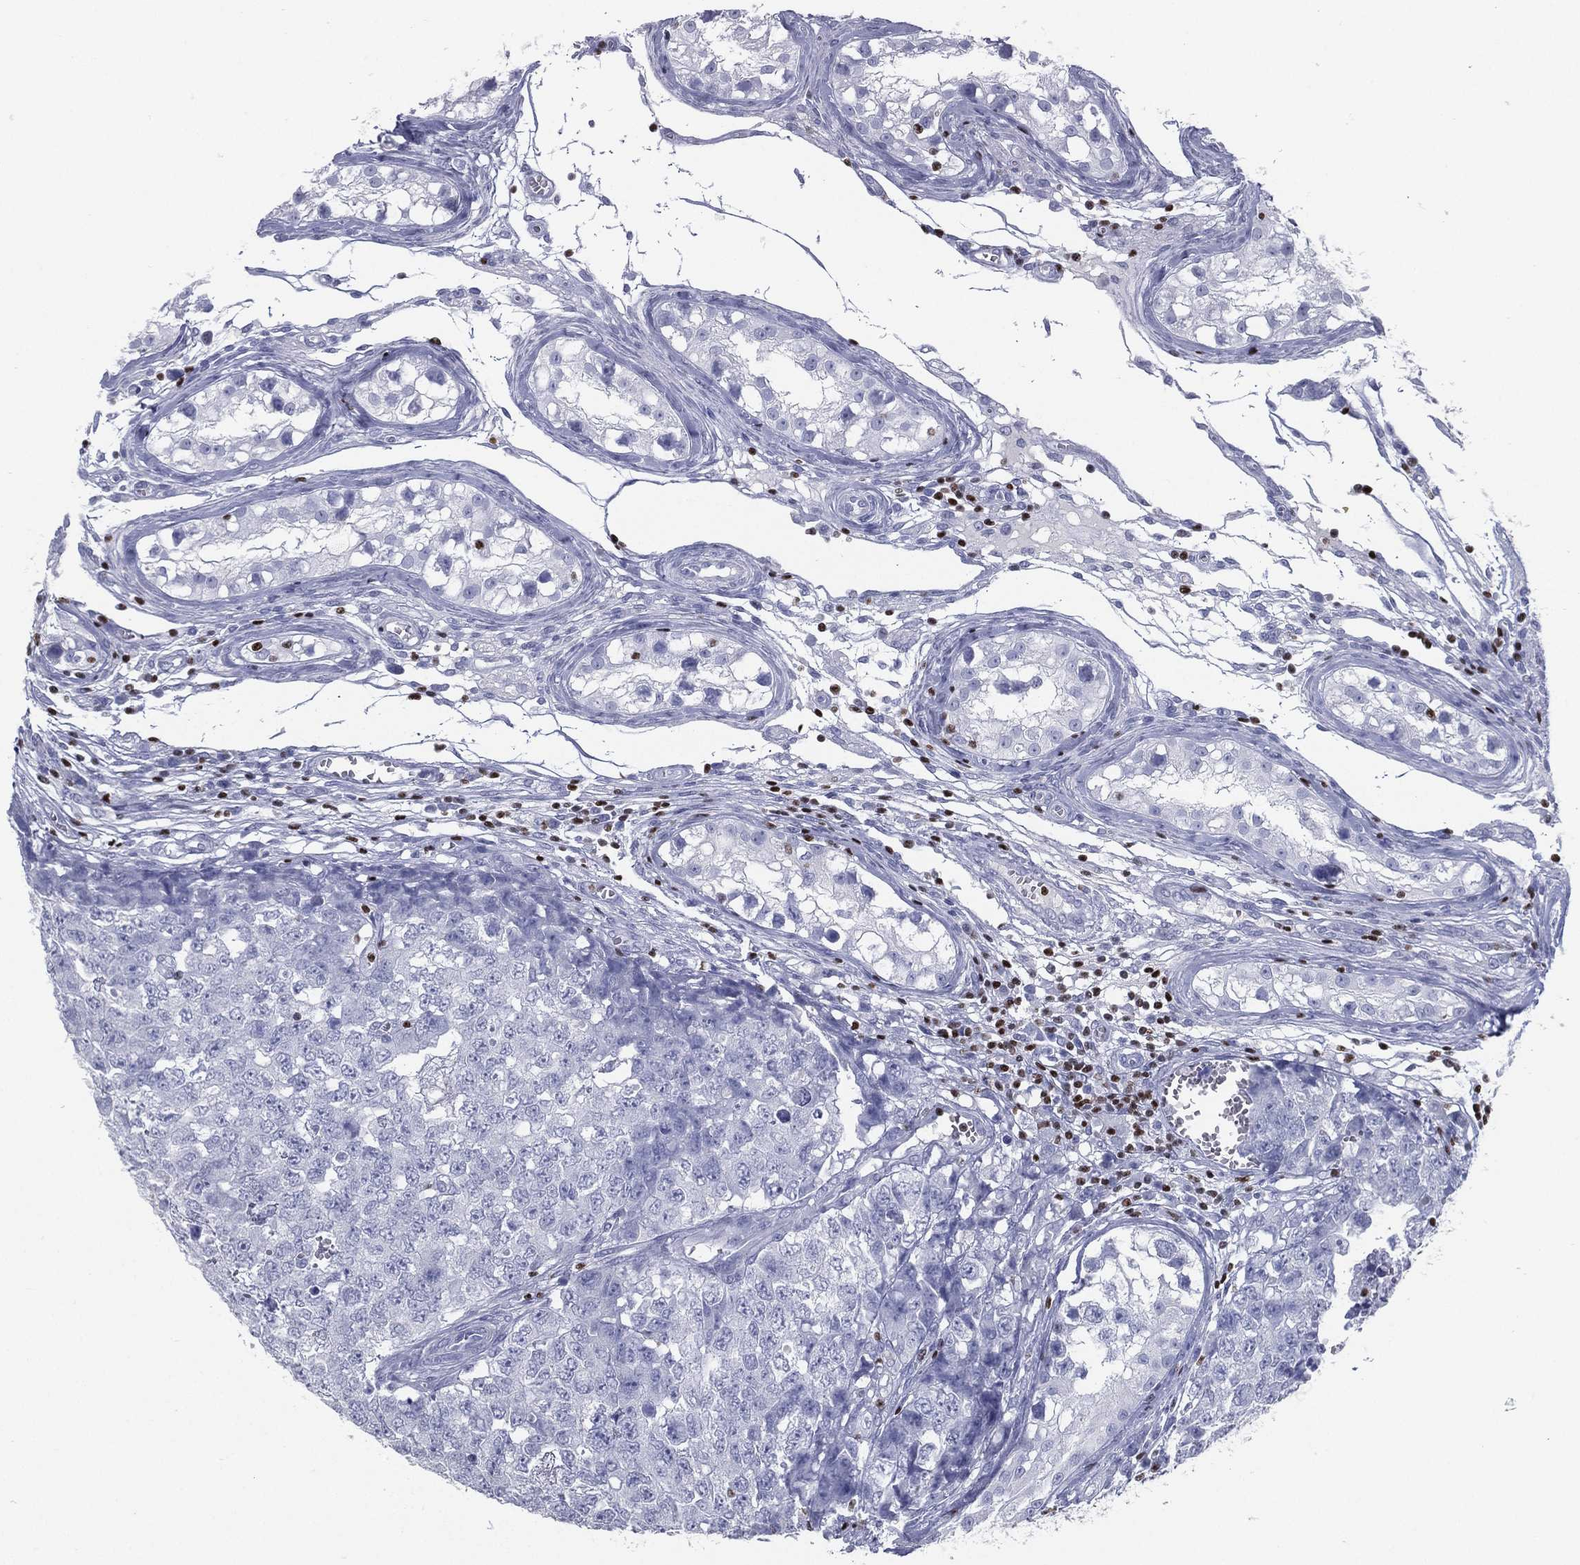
{"staining": {"intensity": "negative", "quantity": "none", "location": "none"}, "tissue": "testis cancer", "cell_type": "Tumor cells", "image_type": "cancer", "snomed": [{"axis": "morphology", "description": "Carcinoma, Embryonal, NOS"}, {"axis": "topography", "description": "Testis"}], "caption": "DAB (3,3'-diaminobenzidine) immunohistochemical staining of human embryonal carcinoma (testis) exhibits no significant expression in tumor cells.", "gene": "PYHIN1", "patient": {"sex": "male", "age": 23}}